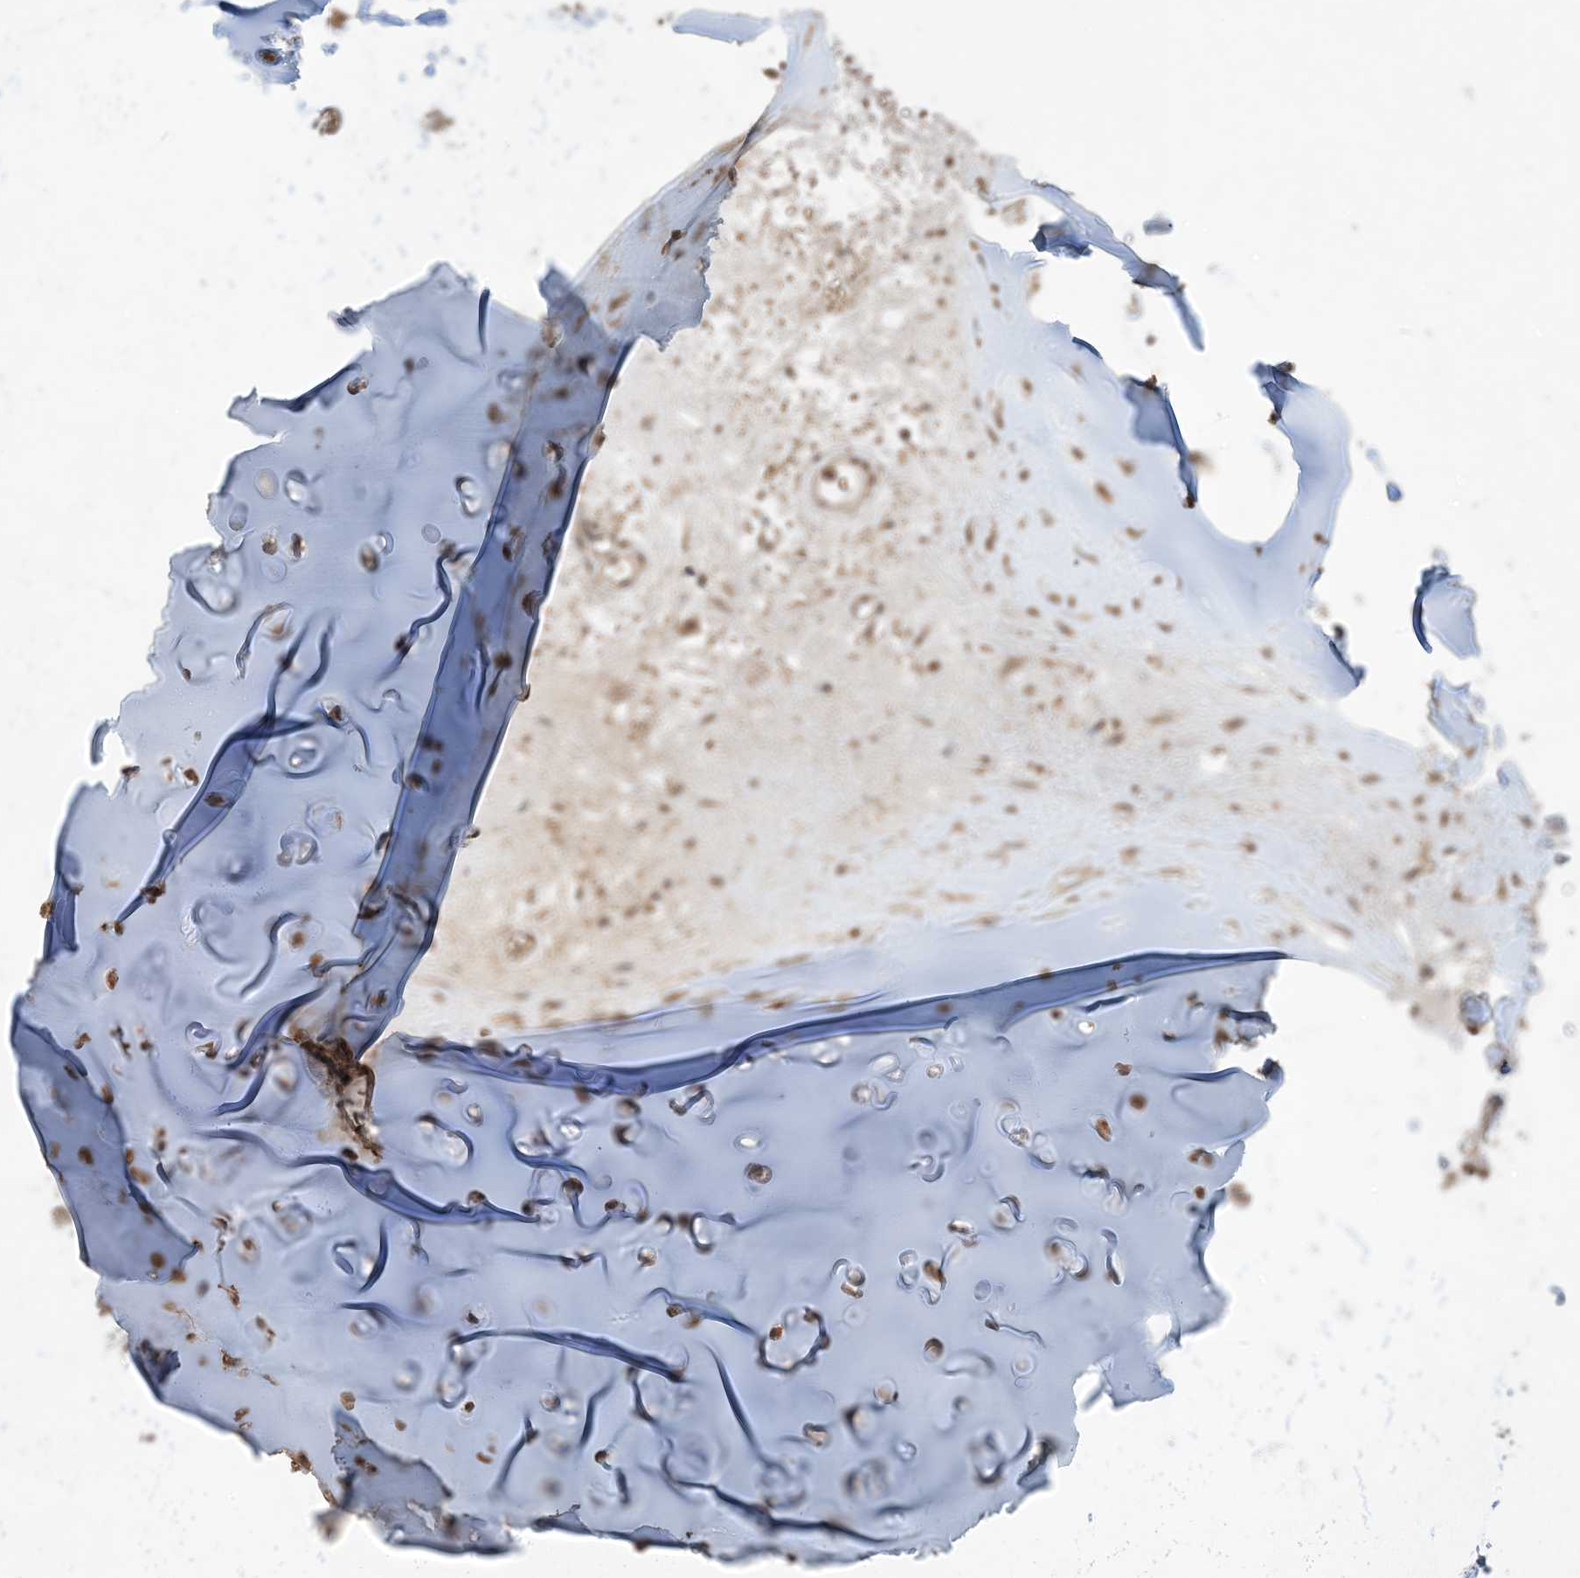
{"staining": {"intensity": "moderate", "quantity": "25%-75%", "location": "cytoplasmic/membranous"}, "tissue": "adipose tissue", "cell_type": "Adipocytes", "image_type": "normal", "snomed": [{"axis": "morphology", "description": "Normal tissue, NOS"}, {"axis": "morphology", "description": "Basal cell carcinoma"}, {"axis": "topography", "description": "Cartilage tissue"}, {"axis": "topography", "description": "Nasopharynx"}, {"axis": "topography", "description": "Oral tissue"}], "caption": "Immunohistochemistry (IHC) of normal adipose tissue reveals medium levels of moderate cytoplasmic/membranous expression in approximately 25%-75% of adipocytes. (DAB = brown stain, brightfield microscopy at high magnification).", "gene": "EFCAB8", "patient": {"sex": "female", "age": 77}}